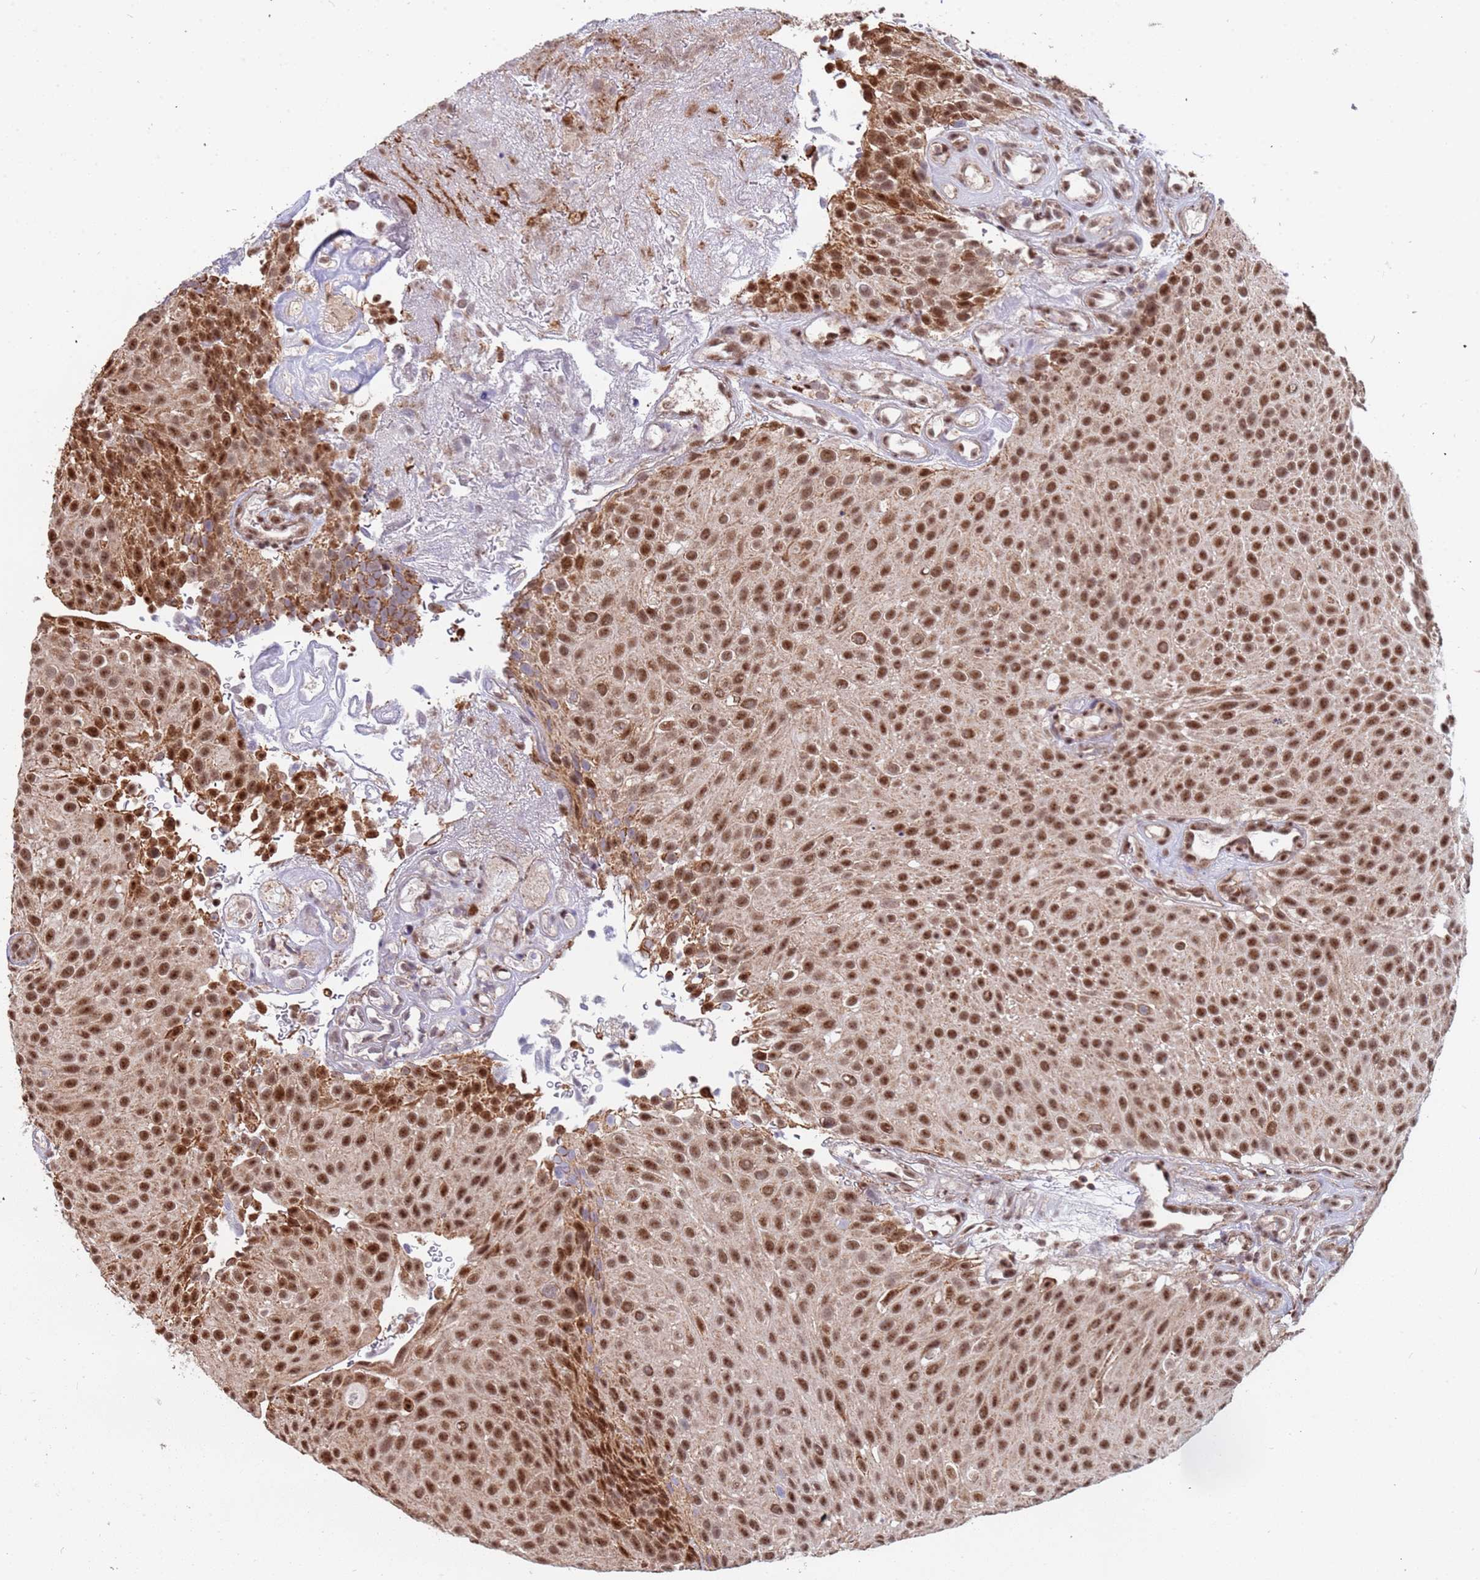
{"staining": {"intensity": "strong", "quantity": ">75%", "location": "nuclear"}, "tissue": "urothelial cancer", "cell_type": "Tumor cells", "image_type": "cancer", "snomed": [{"axis": "morphology", "description": "Urothelial carcinoma, Low grade"}, {"axis": "topography", "description": "Urinary bladder"}], "caption": "DAB immunohistochemical staining of low-grade urothelial carcinoma reveals strong nuclear protein positivity in about >75% of tumor cells. The staining is performed using DAB brown chromogen to label protein expression. The nuclei are counter-stained blue using hematoxylin.", "gene": "DENND2B", "patient": {"sex": "male", "age": 78}}